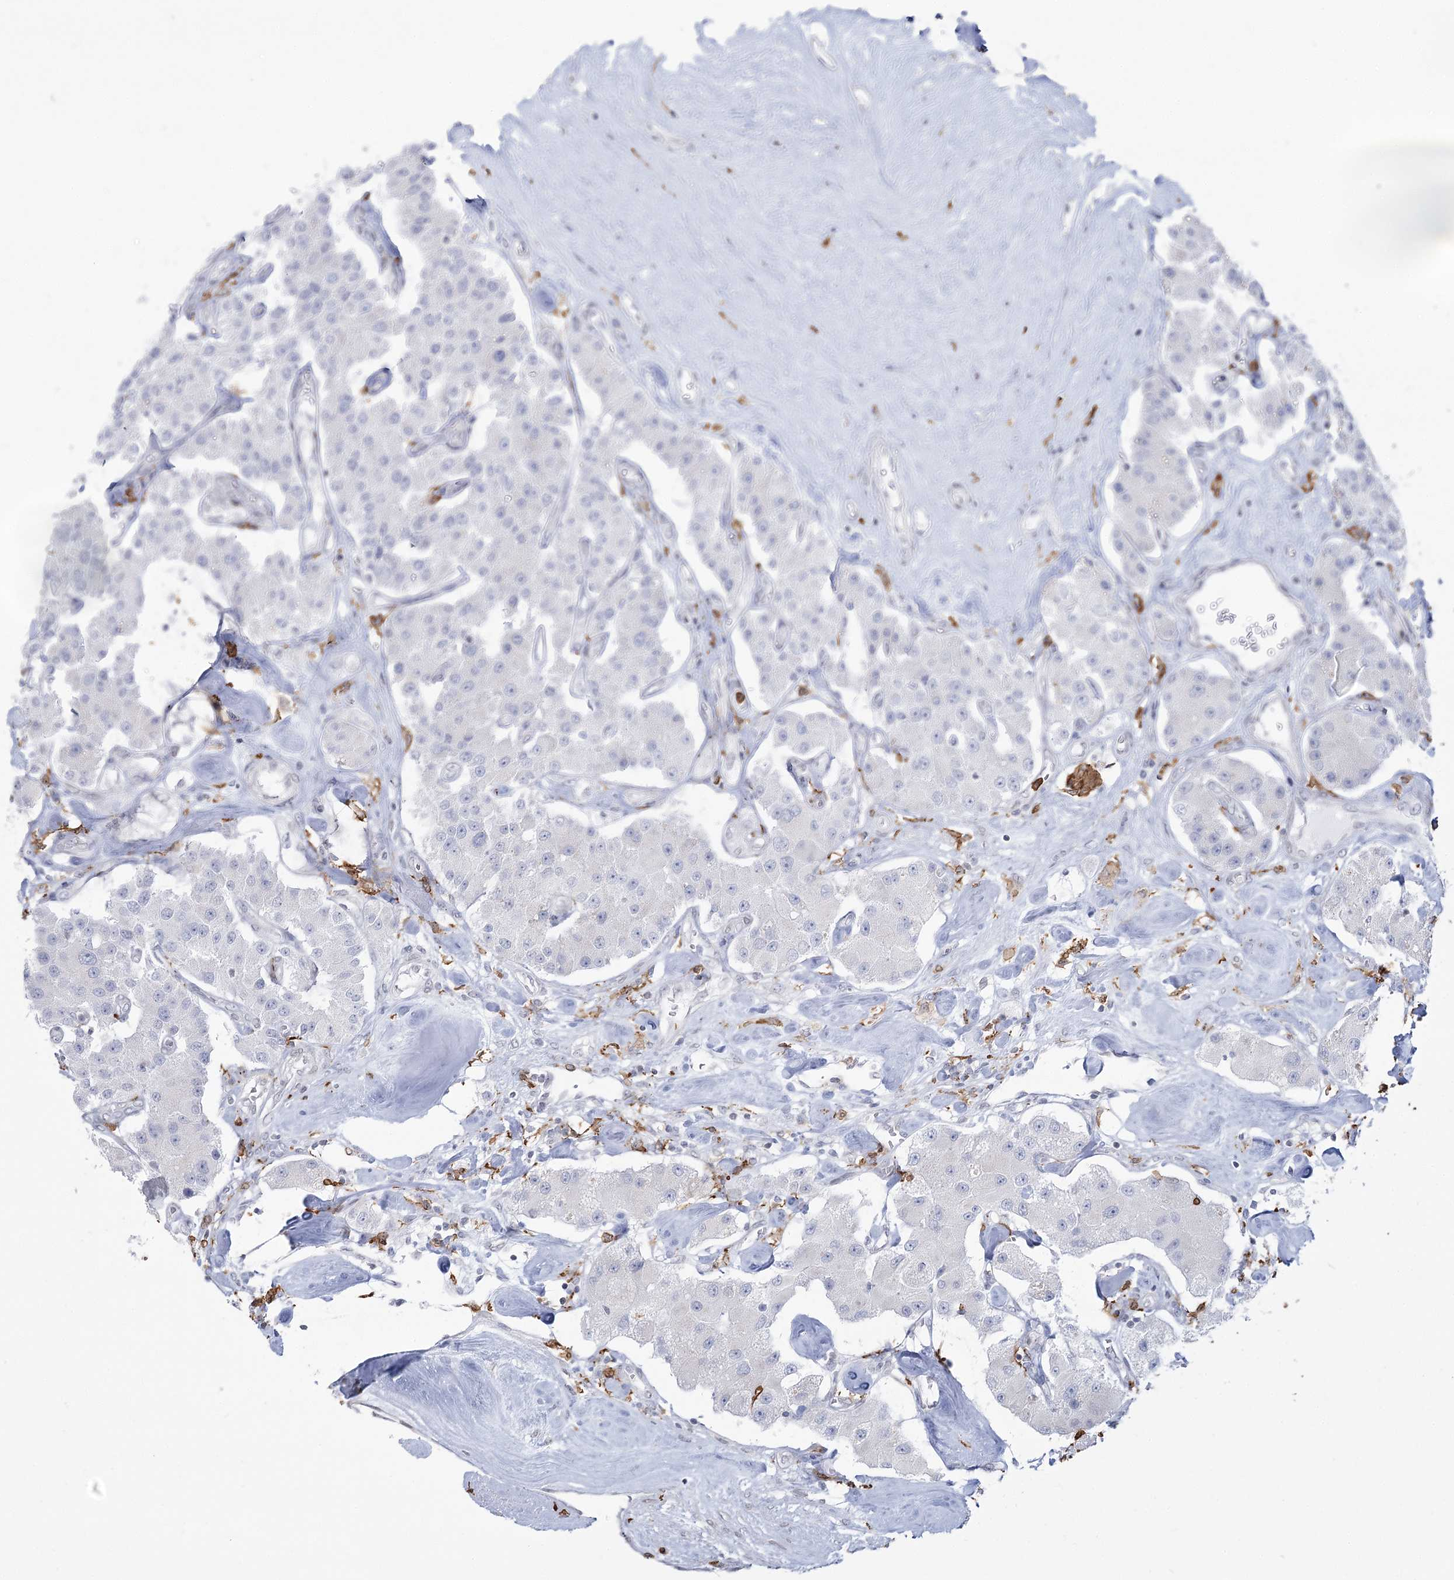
{"staining": {"intensity": "negative", "quantity": "none", "location": "none"}, "tissue": "carcinoid", "cell_type": "Tumor cells", "image_type": "cancer", "snomed": [{"axis": "morphology", "description": "Carcinoid, malignant, NOS"}, {"axis": "topography", "description": "Pancreas"}], "caption": "The immunohistochemistry (IHC) histopathology image has no significant staining in tumor cells of carcinoid (malignant) tissue. (DAB IHC with hematoxylin counter stain).", "gene": "C11orf1", "patient": {"sex": "male", "age": 41}}